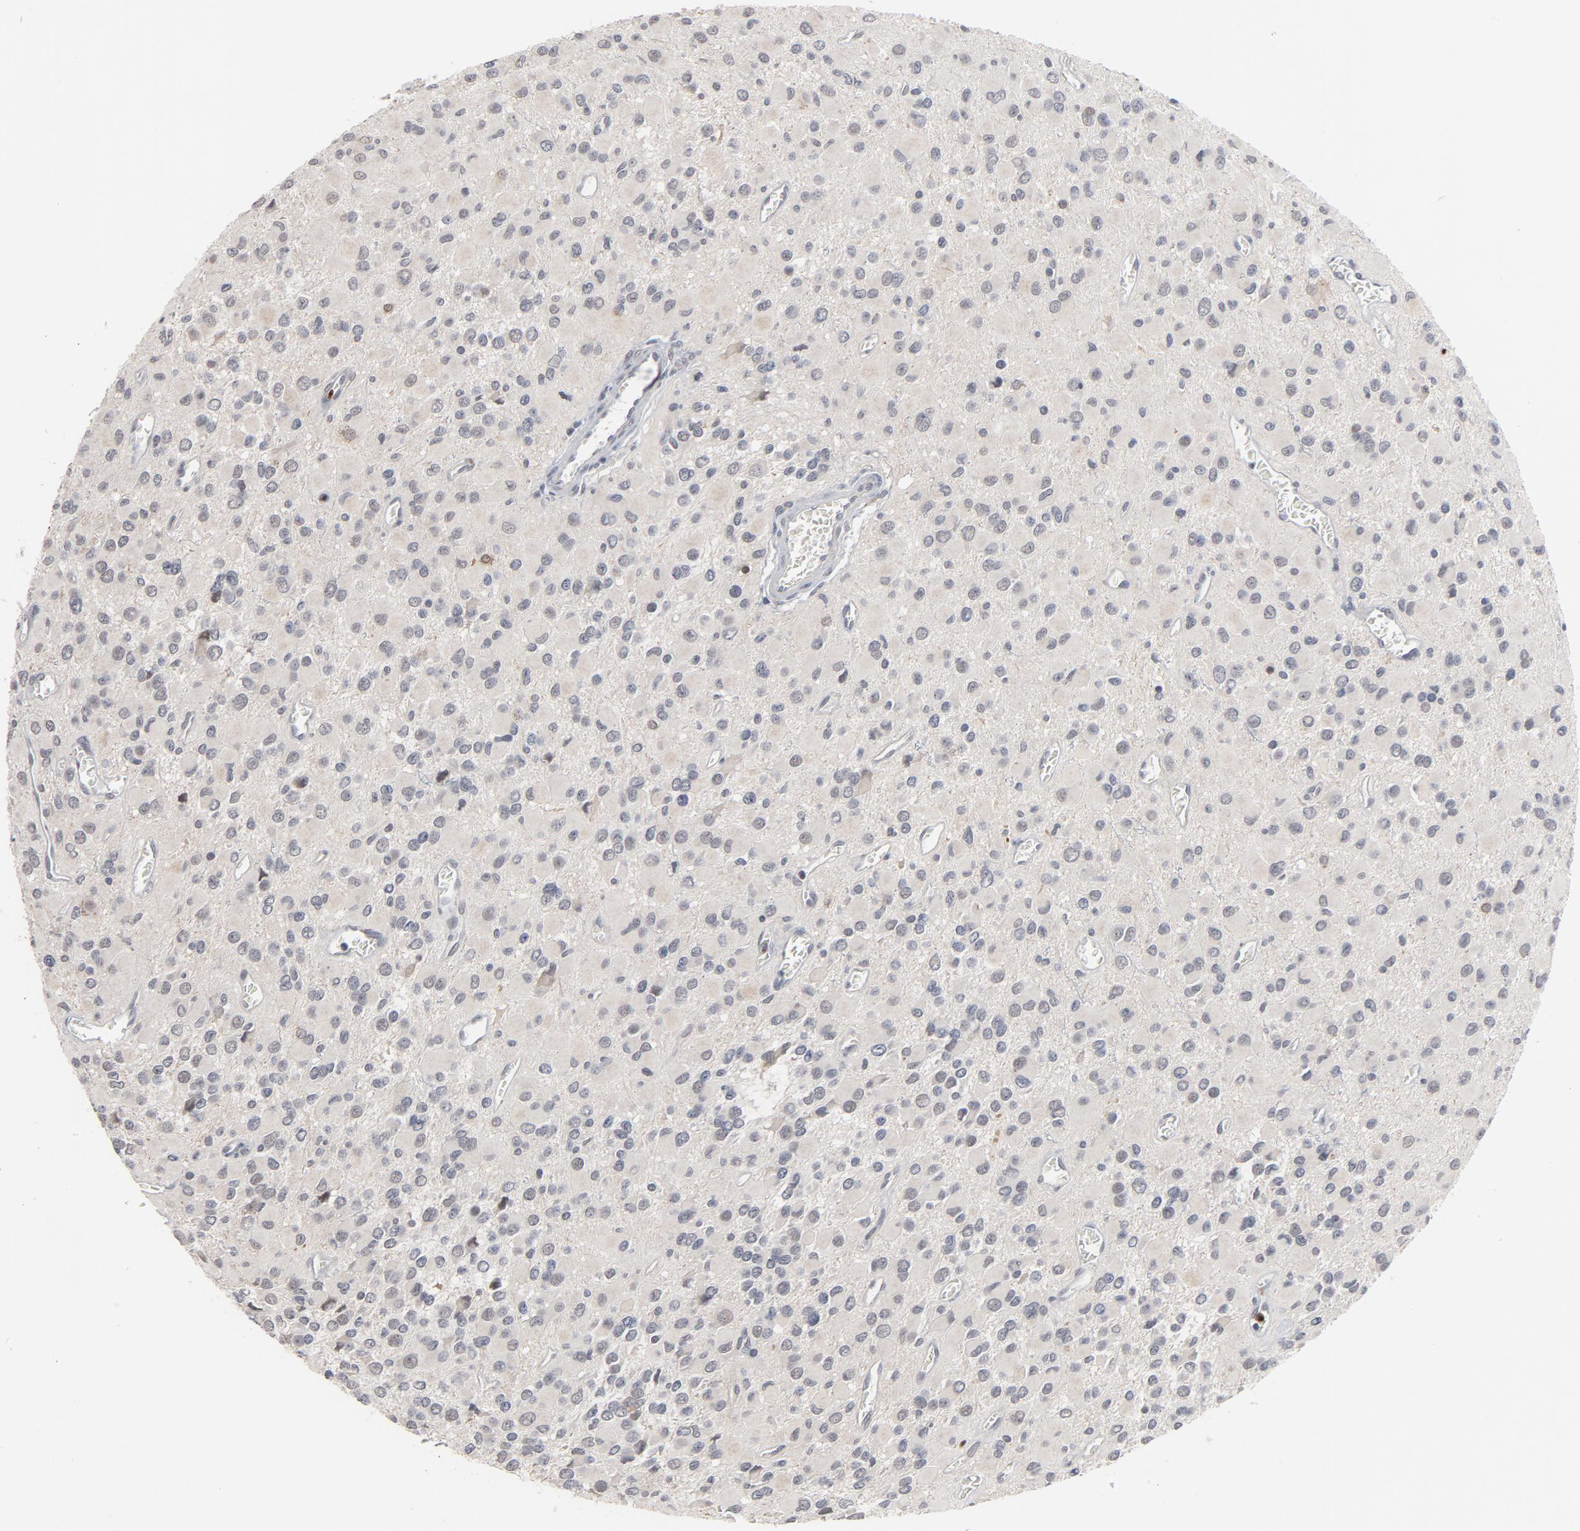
{"staining": {"intensity": "weak", "quantity": "<25%", "location": "nuclear"}, "tissue": "glioma", "cell_type": "Tumor cells", "image_type": "cancer", "snomed": [{"axis": "morphology", "description": "Glioma, malignant, Low grade"}, {"axis": "topography", "description": "Brain"}], "caption": "Human low-grade glioma (malignant) stained for a protein using immunohistochemistry (IHC) exhibits no positivity in tumor cells.", "gene": "RTL5", "patient": {"sex": "male", "age": 42}}